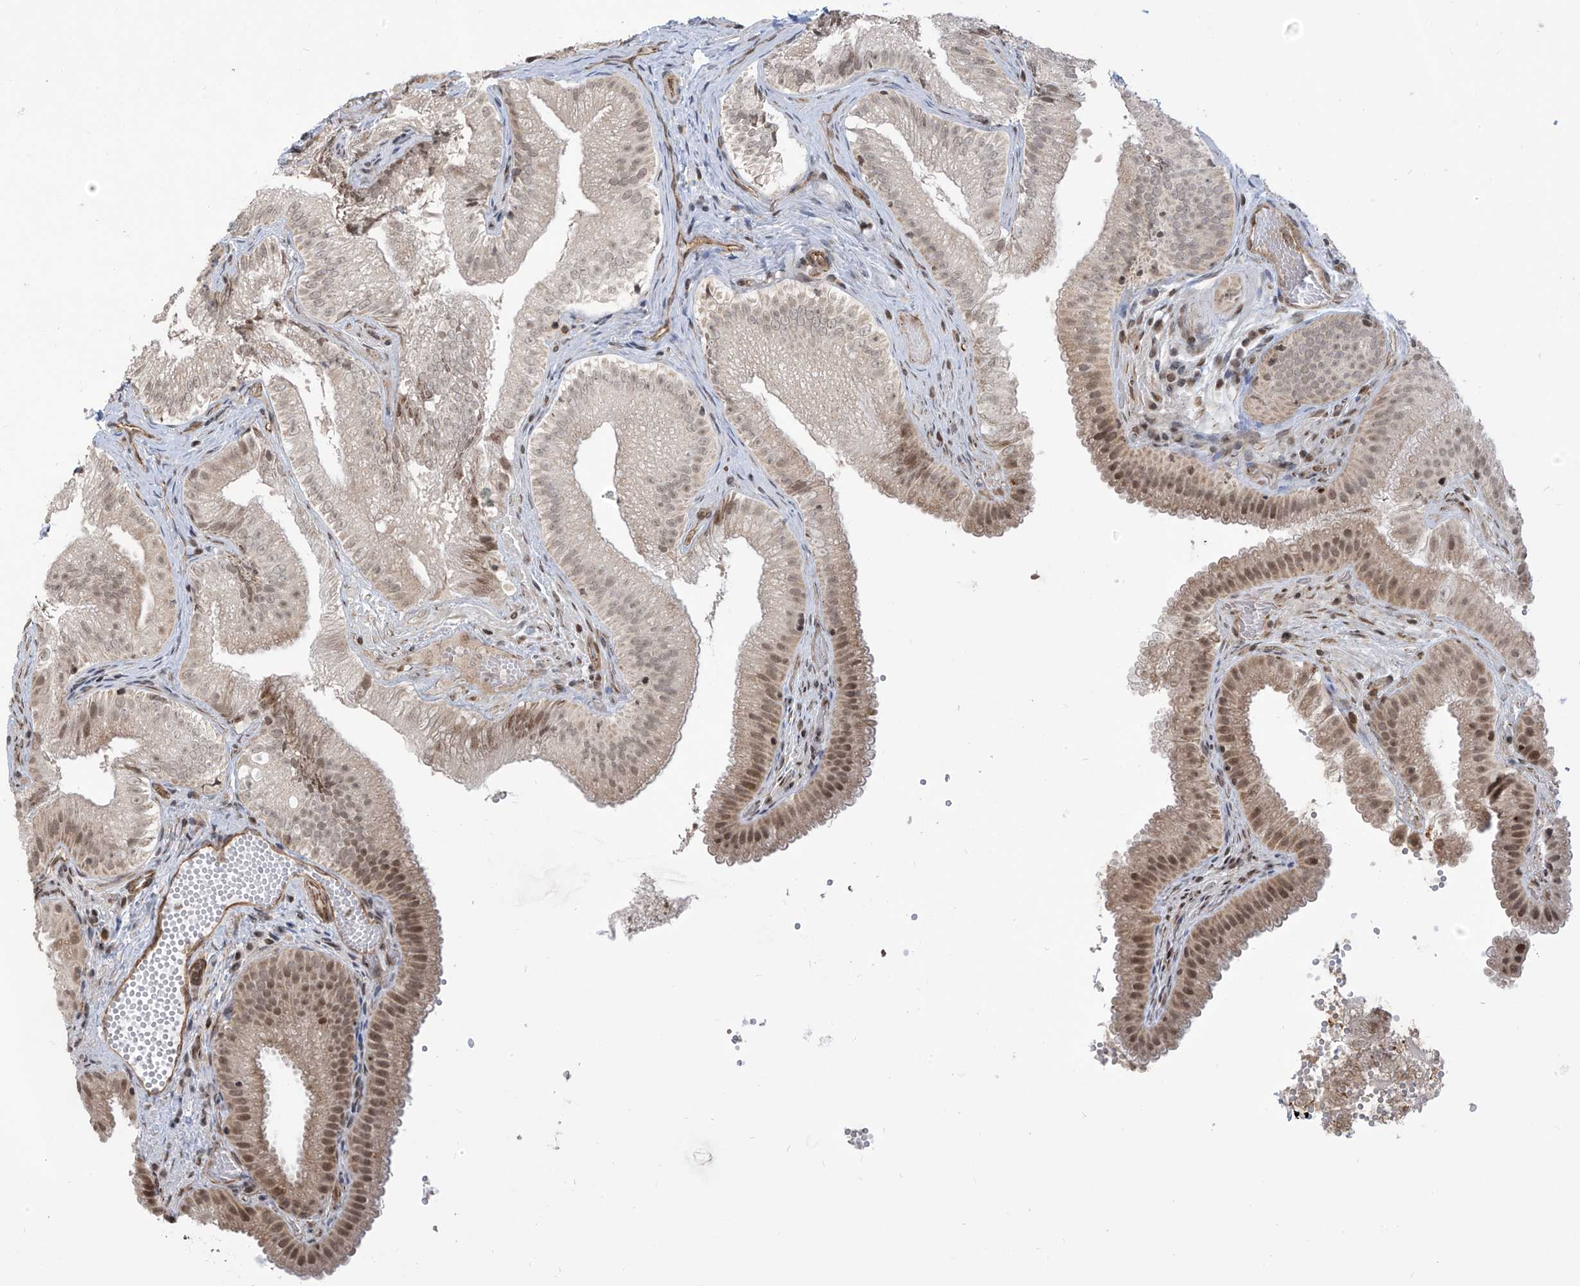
{"staining": {"intensity": "moderate", "quantity": "25%-75%", "location": "nuclear"}, "tissue": "gallbladder", "cell_type": "Glandular cells", "image_type": "normal", "snomed": [{"axis": "morphology", "description": "Normal tissue, NOS"}, {"axis": "topography", "description": "Gallbladder"}], "caption": "IHC histopathology image of benign gallbladder: human gallbladder stained using IHC displays medium levels of moderate protein expression localized specifically in the nuclear of glandular cells, appearing as a nuclear brown color.", "gene": "METAP1D", "patient": {"sex": "female", "age": 30}}